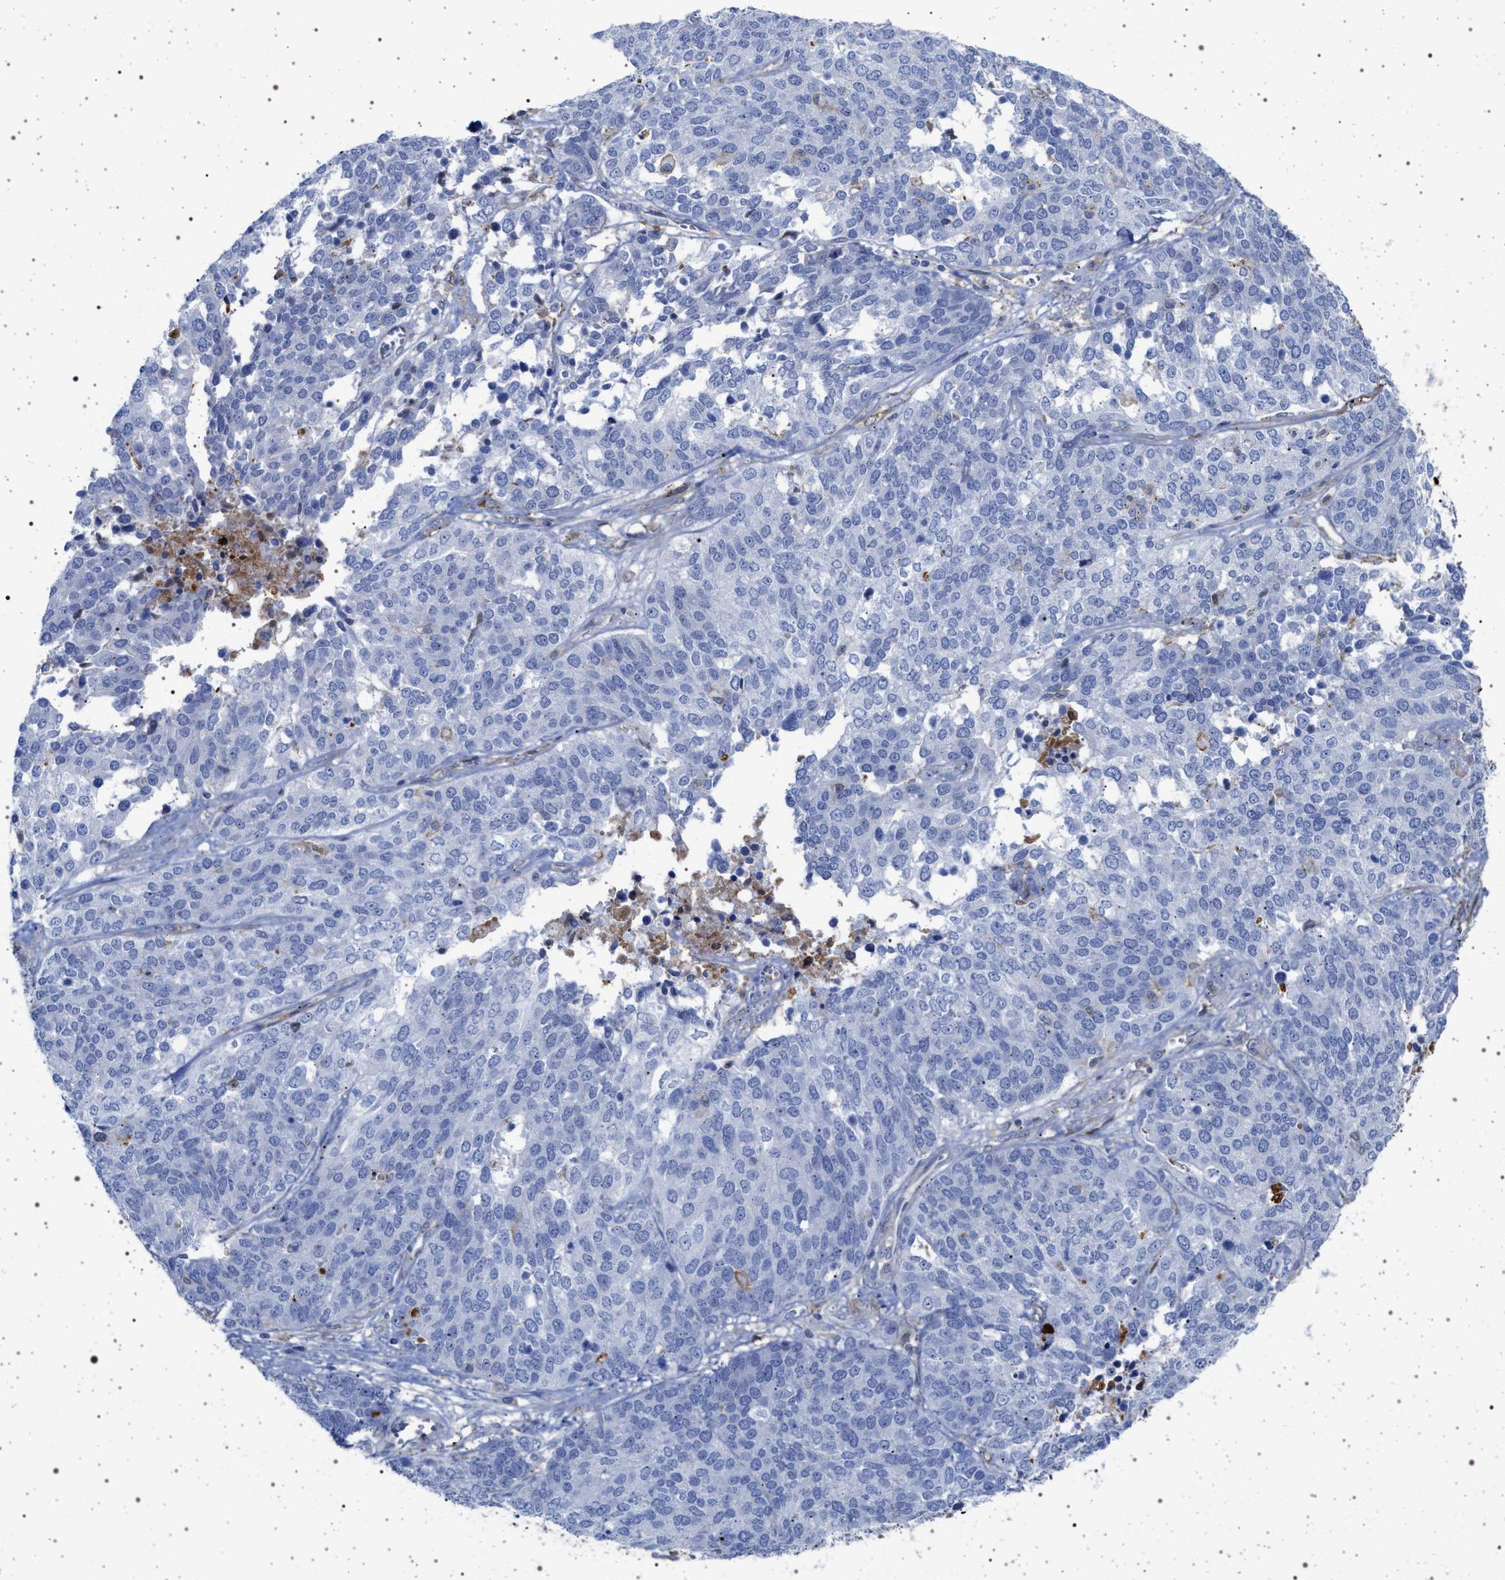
{"staining": {"intensity": "negative", "quantity": "none", "location": "none"}, "tissue": "ovarian cancer", "cell_type": "Tumor cells", "image_type": "cancer", "snomed": [{"axis": "morphology", "description": "Cystadenocarcinoma, serous, NOS"}, {"axis": "topography", "description": "Ovary"}], "caption": "The immunohistochemistry image has no significant expression in tumor cells of serous cystadenocarcinoma (ovarian) tissue.", "gene": "PLG", "patient": {"sex": "female", "age": 44}}